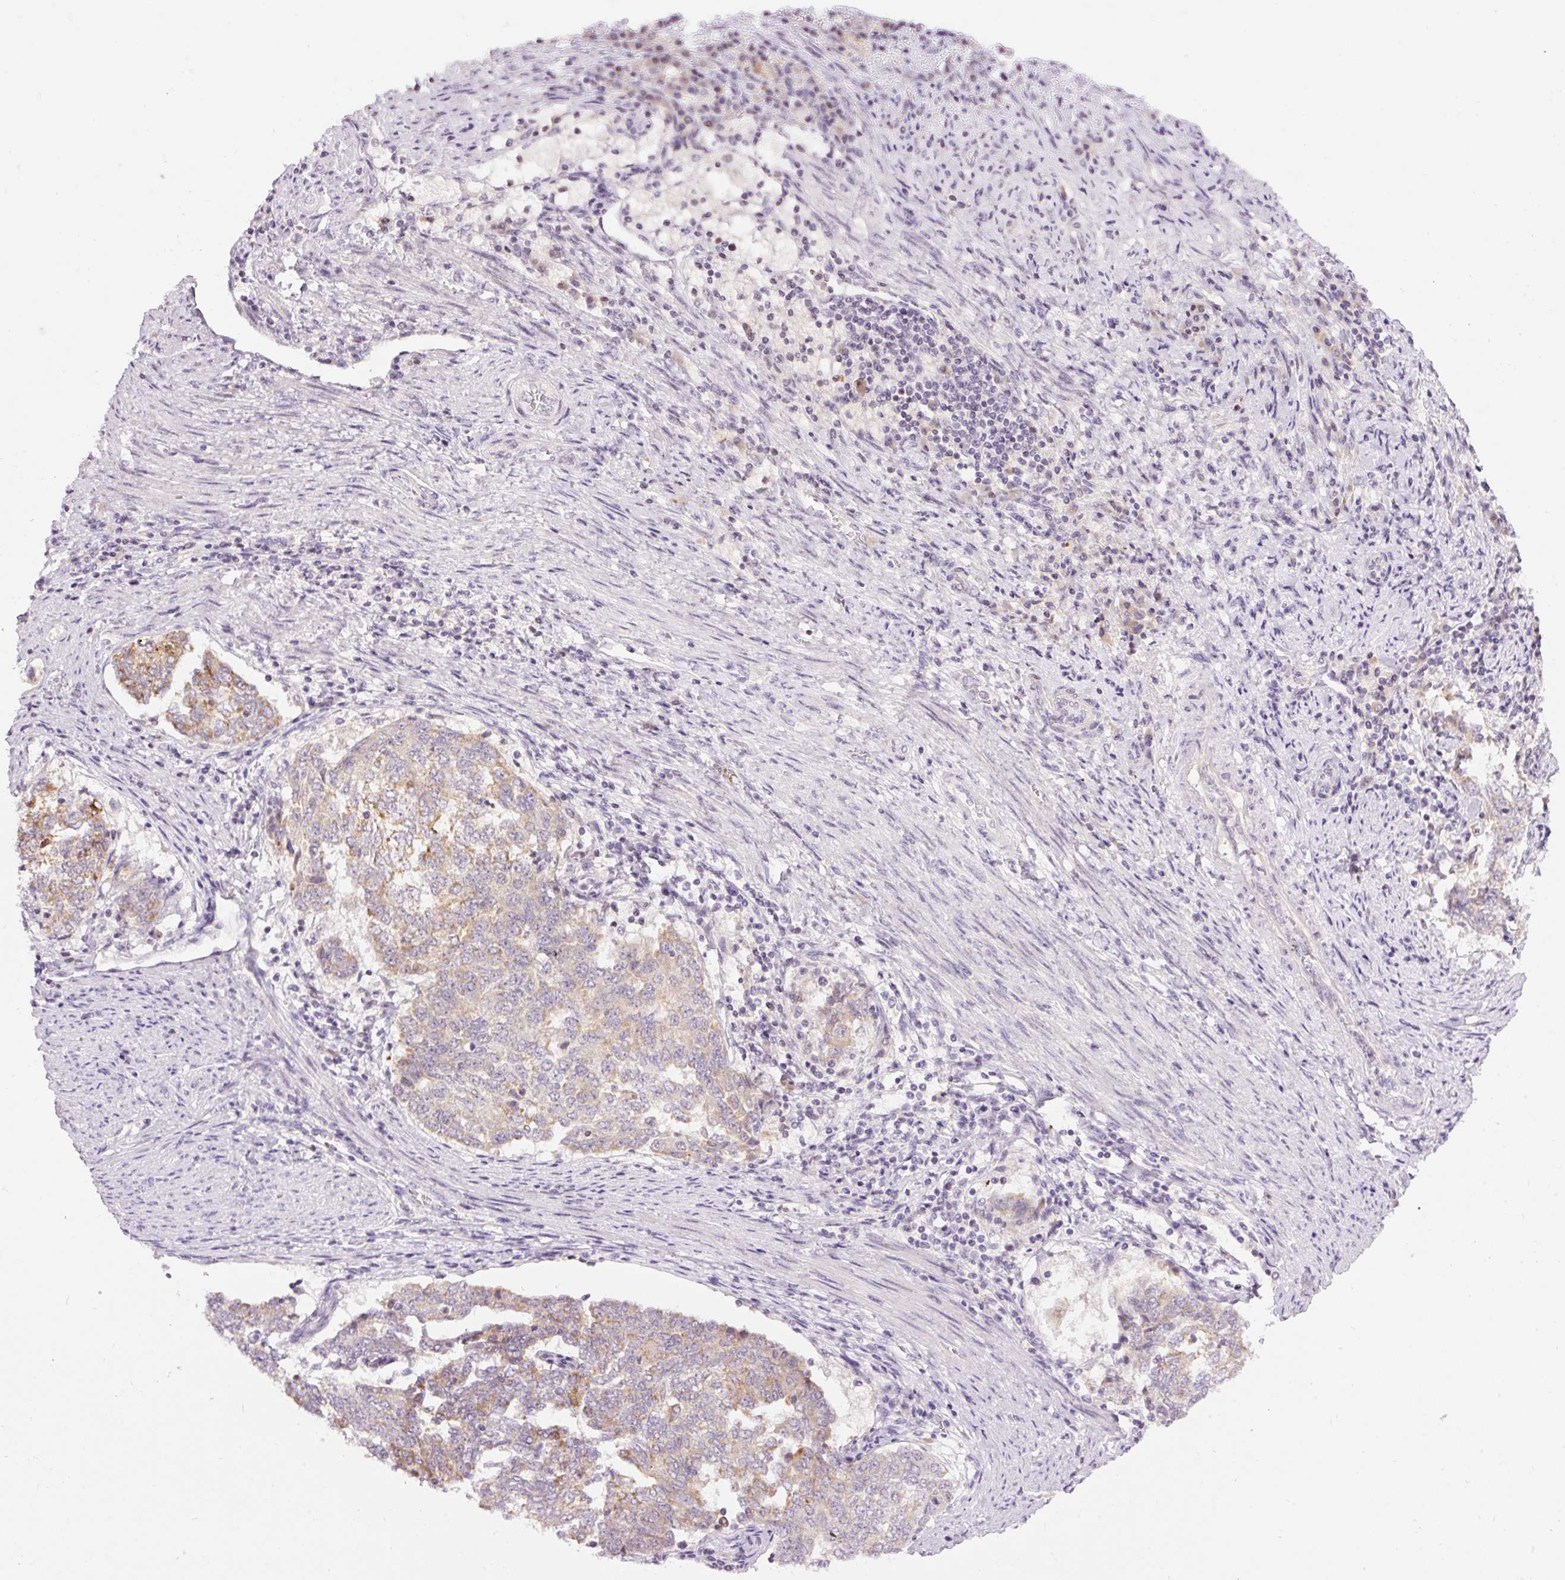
{"staining": {"intensity": "weak", "quantity": "<25%", "location": "cytoplasmic/membranous"}, "tissue": "endometrial cancer", "cell_type": "Tumor cells", "image_type": "cancer", "snomed": [{"axis": "morphology", "description": "Adenocarcinoma, NOS"}, {"axis": "topography", "description": "Endometrium"}], "caption": "Tumor cells show no significant expression in endometrial cancer (adenocarcinoma).", "gene": "ABHD11", "patient": {"sex": "female", "age": 80}}